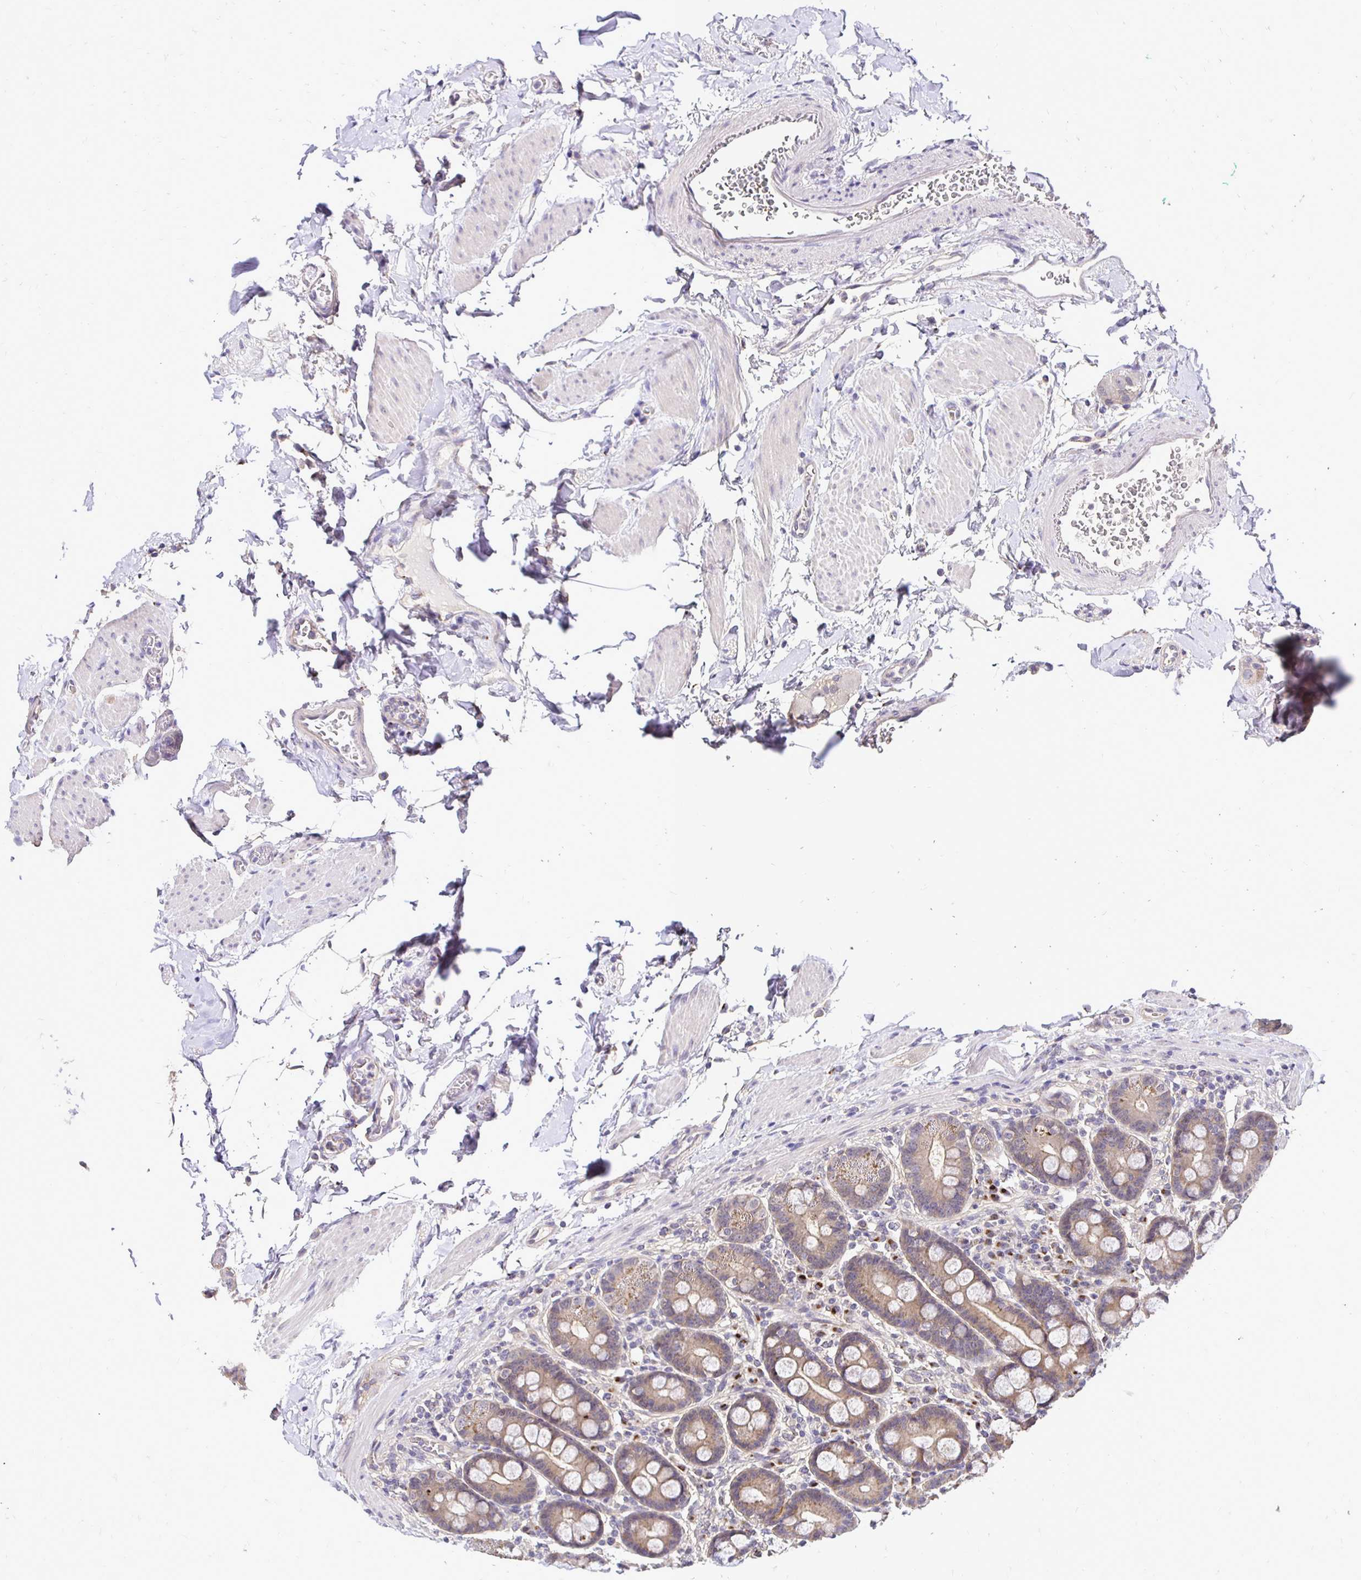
{"staining": {"intensity": "moderate", "quantity": "25%-75%", "location": "cytoplasmic/membranous"}, "tissue": "duodenum", "cell_type": "Glandular cells", "image_type": "normal", "snomed": [{"axis": "morphology", "description": "Normal tissue, NOS"}, {"axis": "topography", "description": "Pancreas"}, {"axis": "topography", "description": "Duodenum"}], "caption": "IHC photomicrograph of unremarkable duodenum stained for a protein (brown), which demonstrates medium levels of moderate cytoplasmic/membranous expression in approximately 25%-75% of glandular cells.", "gene": "SLC9A1", "patient": {"sex": "male", "age": 59}}